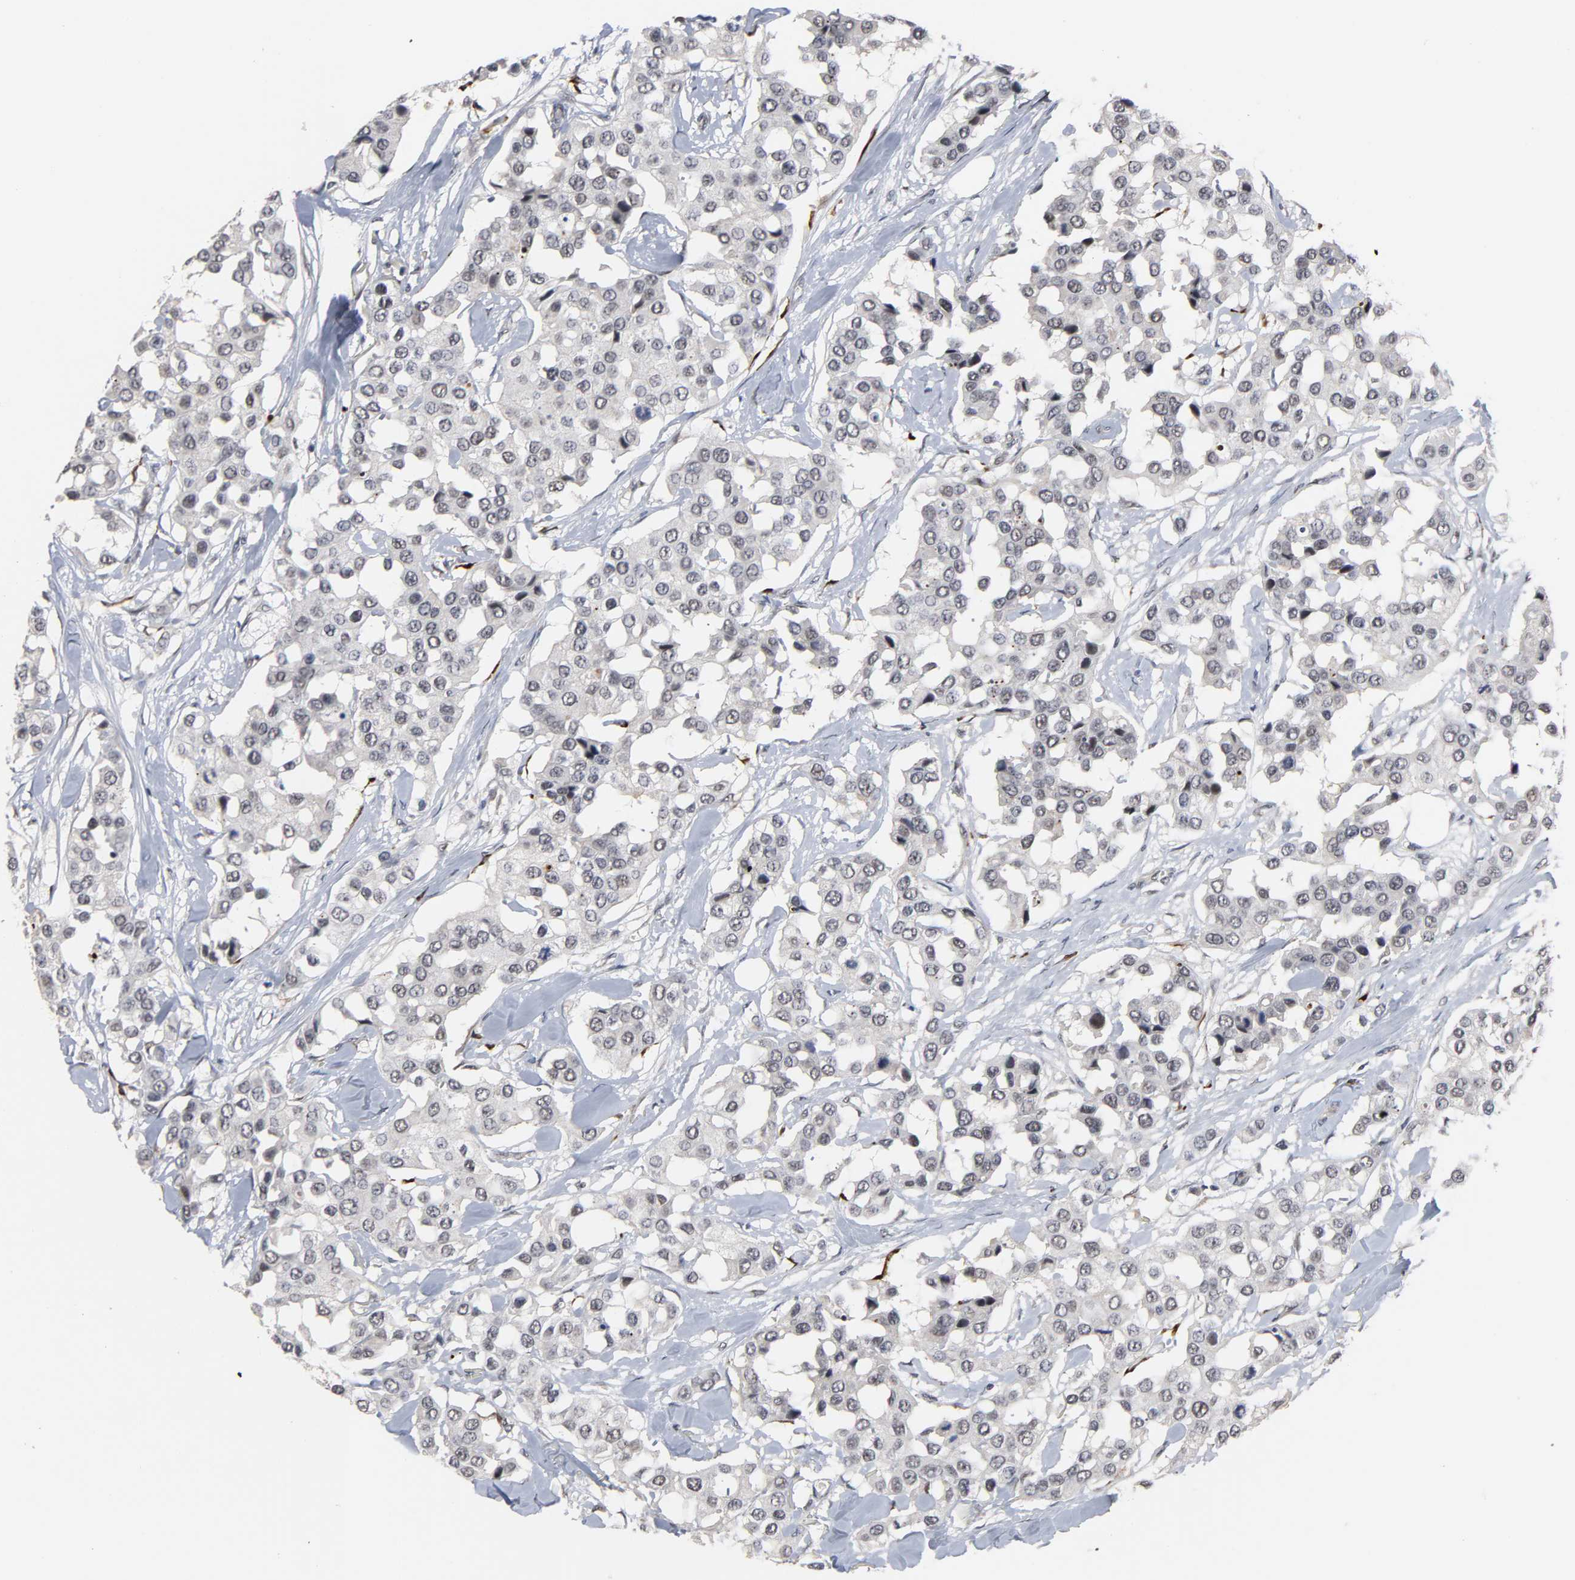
{"staining": {"intensity": "negative", "quantity": "none", "location": "none"}, "tissue": "breast cancer", "cell_type": "Tumor cells", "image_type": "cancer", "snomed": [{"axis": "morphology", "description": "Duct carcinoma"}, {"axis": "topography", "description": "Breast"}], "caption": "This histopathology image is of breast invasive ductal carcinoma stained with immunohistochemistry (IHC) to label a protein in brown with the nuclei are counter-stained blue. There is no positivity in tumor cells.", "gene": "RTL5", "patient": {"sex": "female", "age": 80}}